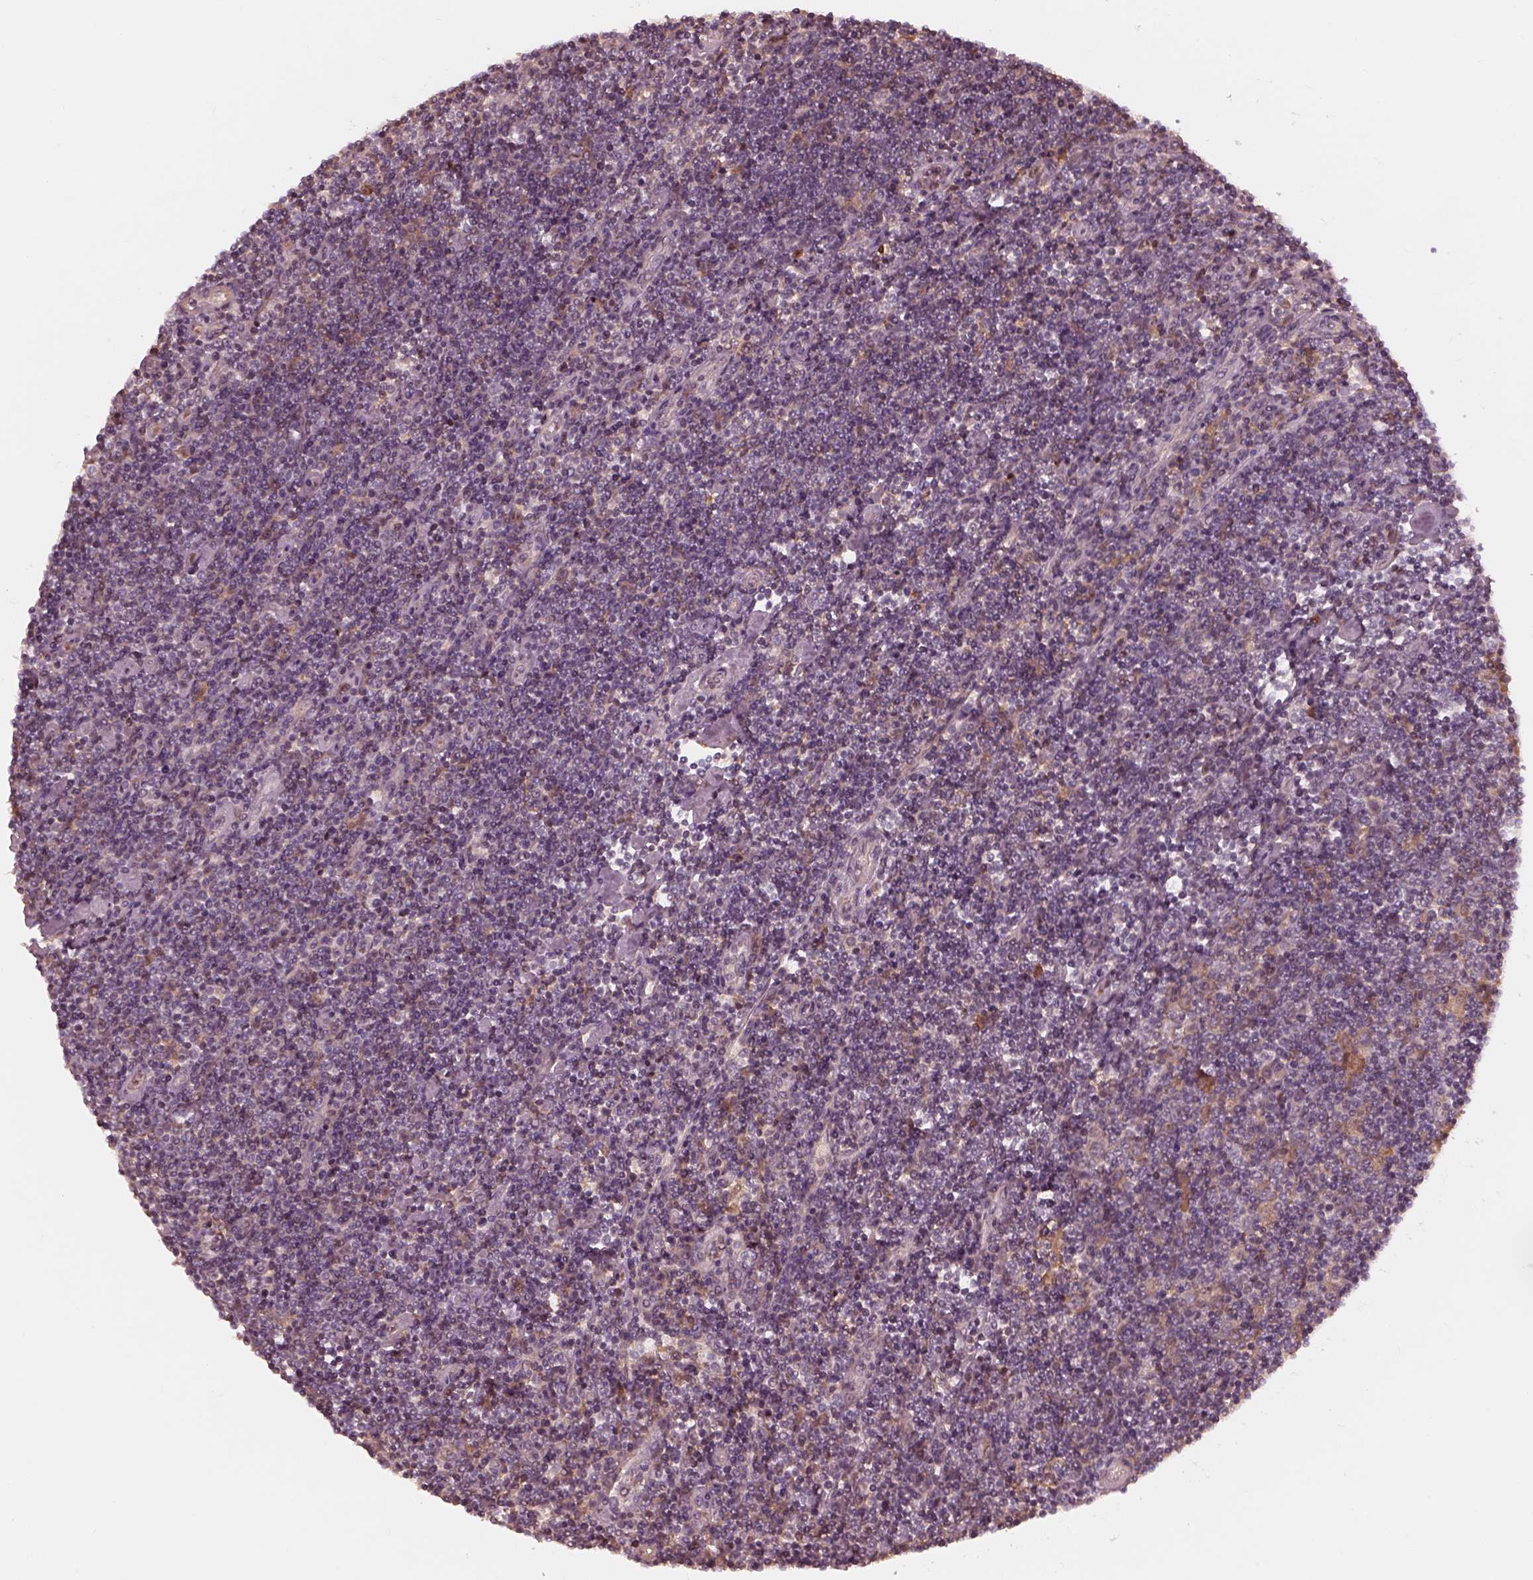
{"staining": {"intensity": "negative", "quantity": "none", "location": "none"}, "tissue": "lymphoma", "cell_type": "Tumor cells", "image_type": "cancer", "snomed": [{"axis": "morphology", "description": "Hodgkin's disease, NOS"}, {"axis": "topography", "description": "Lymph node"}], "caption": "A photomicrograph of human lymphoma is negative for staining in tumor cells. (Brightfield microscopy of DAB immunohistochemistry at high magnification).", "gene": "TF", "patient": {"sex": "male", "age": 40}}